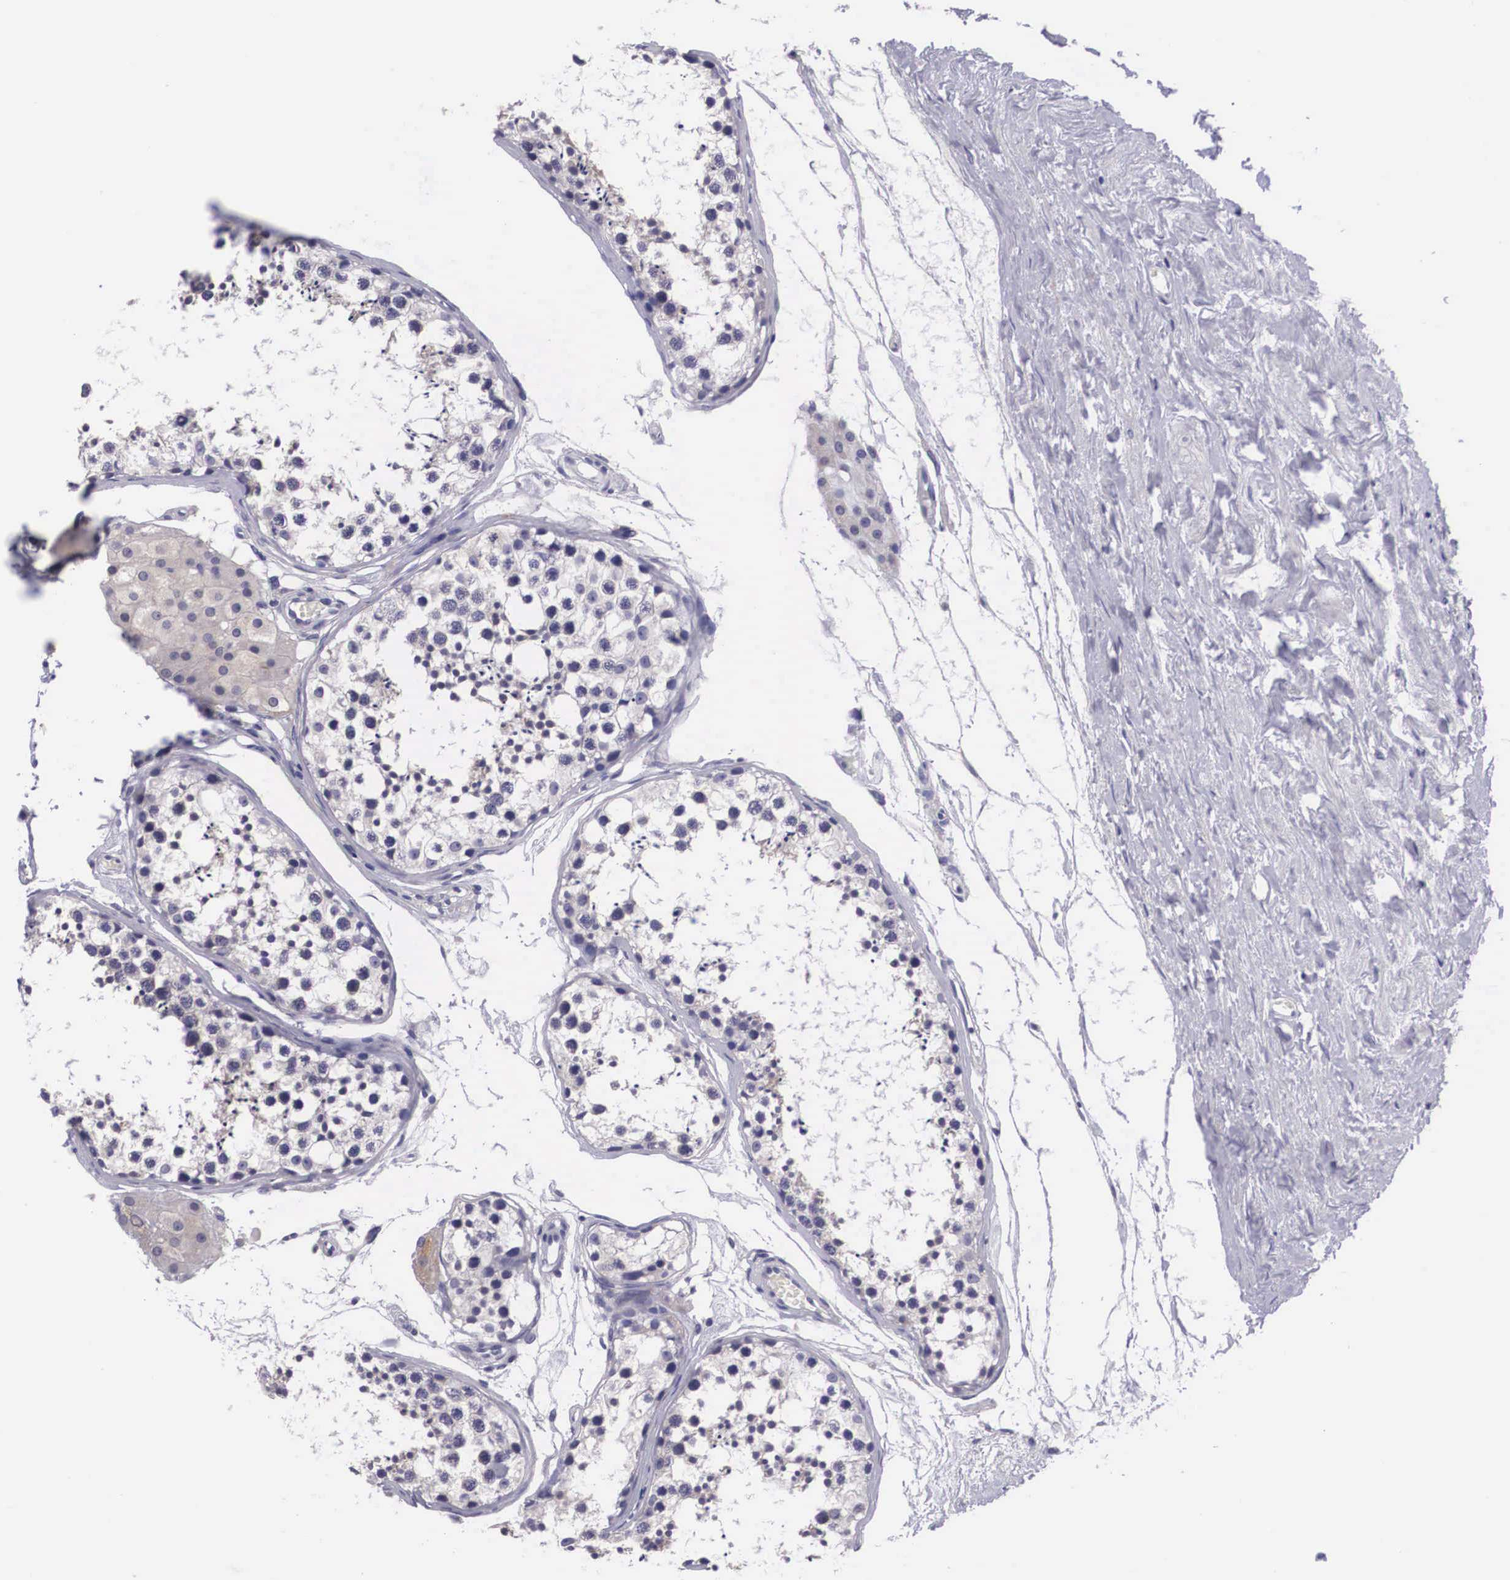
{"staining": {"intensity": "negative", "quantity": "none", "location": "none"}, "tissue": "testis", "cell_type": "Cells in seminiferous ducts", "image_type": "normal", "snomed": [{"axis": "morphology", "description": "Normal tissue, NOS"}, {"axis": "topography", "description": "Testis"}], "caption": "This image is of normal testis stained with immunohistochemistry (IHC) to label a protein in brown with the nuclei are counter-stained blue. There is no positivity in cells in seminiferous ducts.", "gene": "ARG2", "patient": {"sex": "male", "age": 57}}